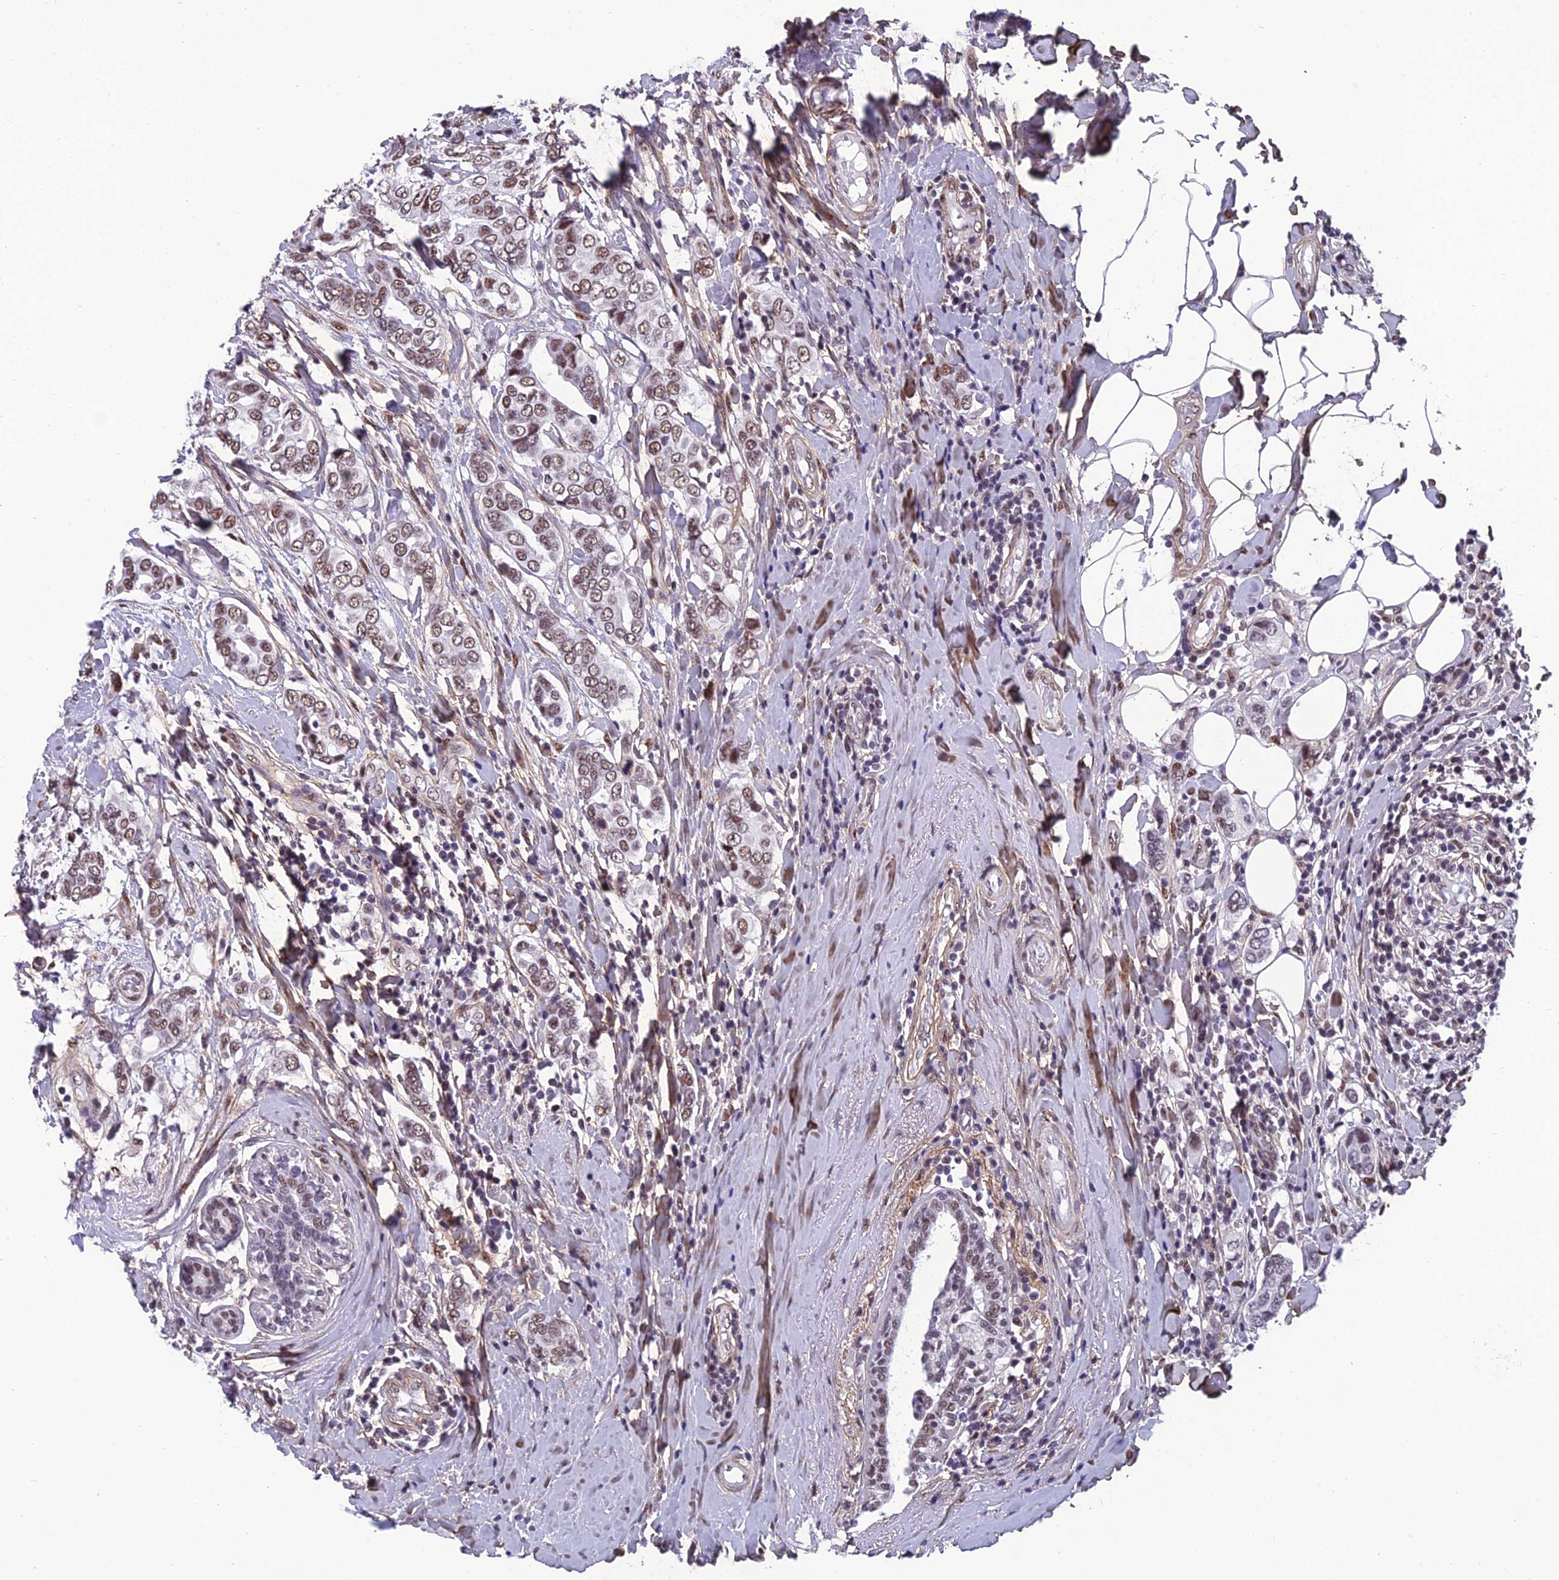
{"staining": {"intensity": "moderate", "quantity": ">75%", "location": "nuclear"}, "tissue": "breast cancer", "cell_type": "Tumor cells", "image_type": "cancer", "snomed": [{"axis": "morphology", "description": "Lobular carcinoma"}, {"axis": "topography", "description": "Breast"}], "caption": "Immunohistochemical staining of human breast cancer (lobular carcinoma) shows moderate nuclear protein expression in about >75% of tumor cells.", "gene": "RSRC1", "patient": {"sex": "female", "age": 51}}